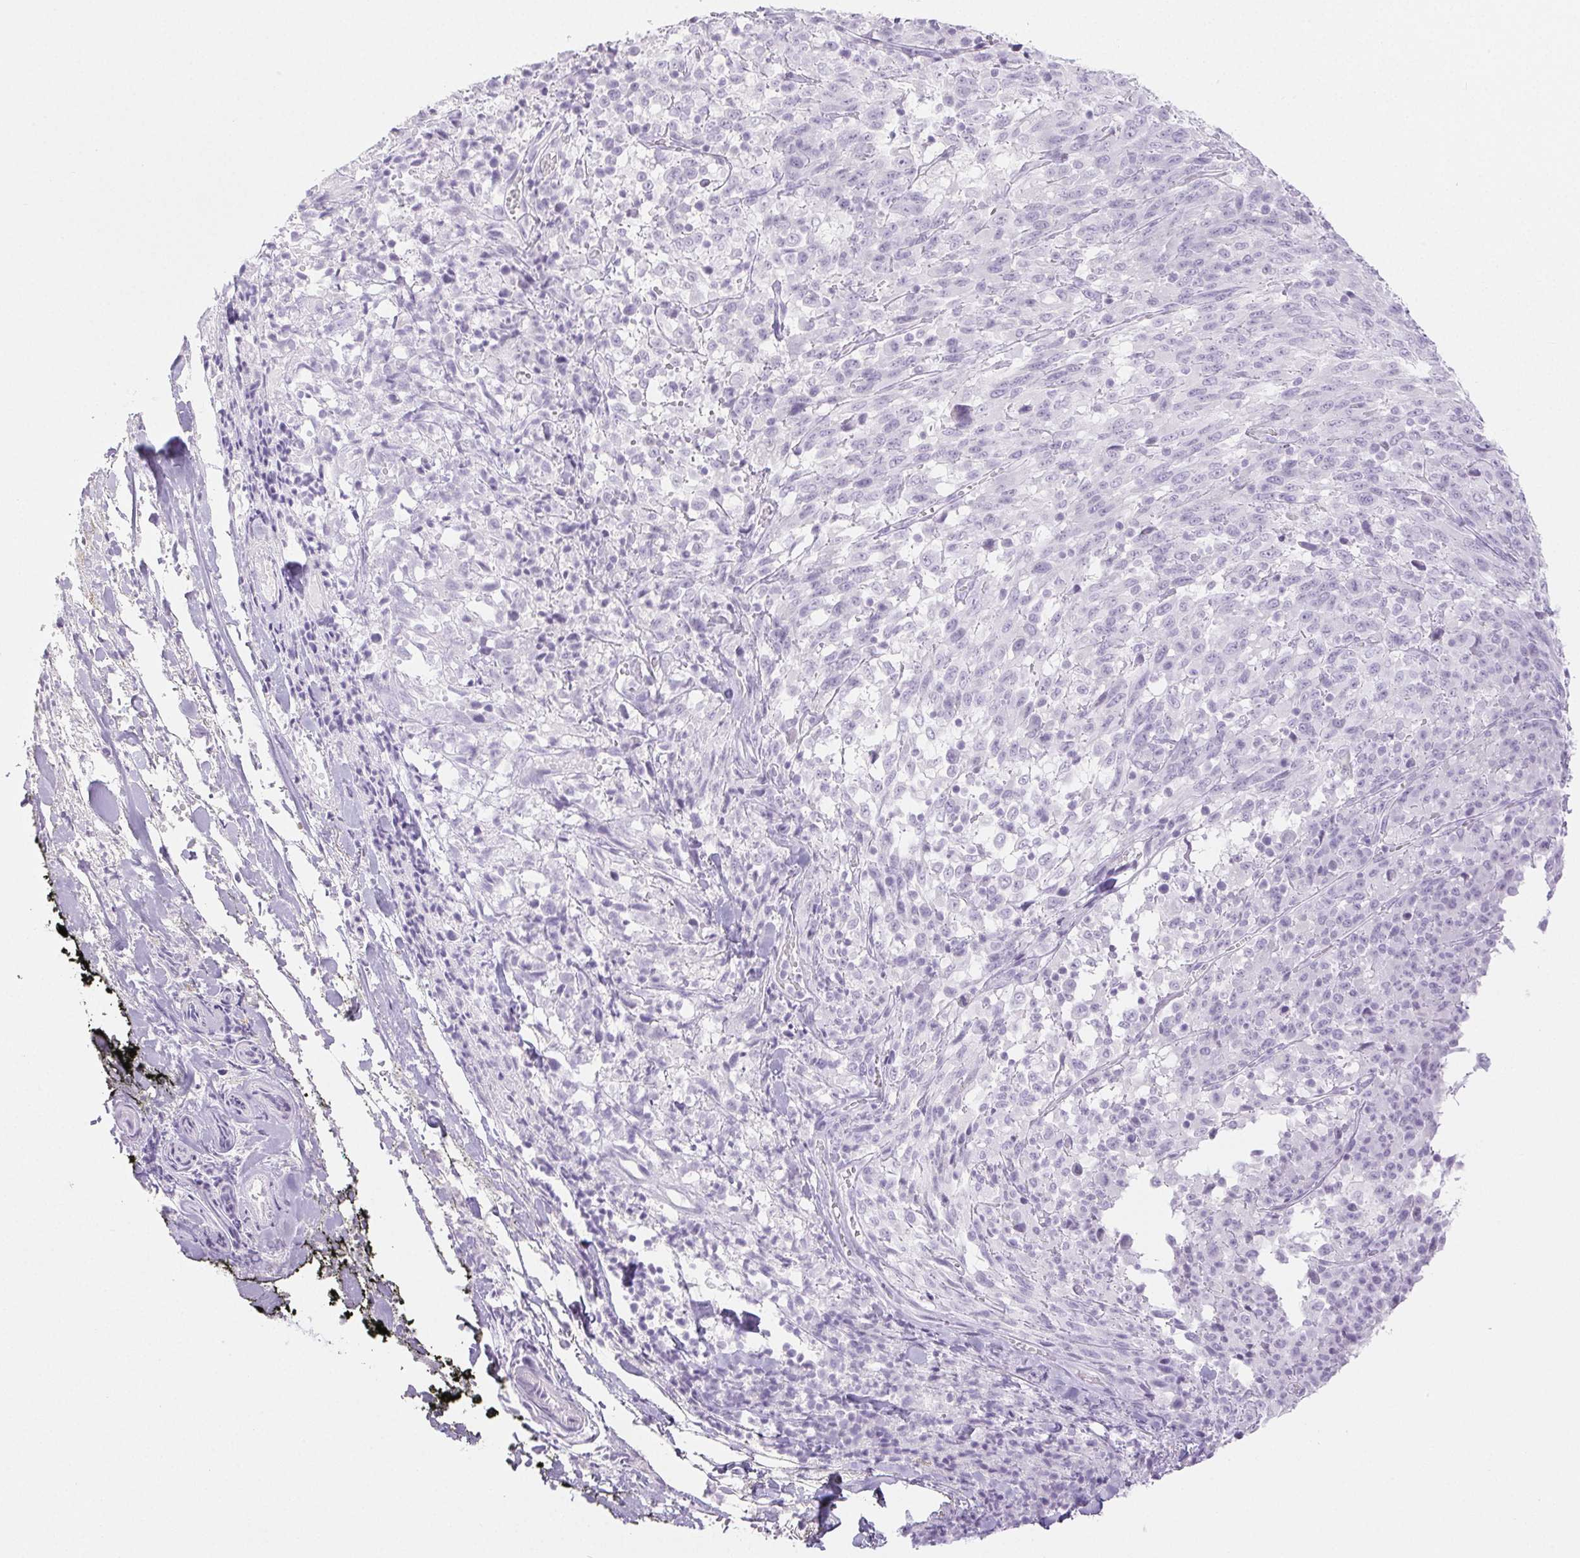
{"staining": {"intensity": "negative", "quantity": "none", "location": "none"}, "tissue": "melanoma", "cell_type": "Tumor cells", "image_type": "cancer", "snomed": [{"axis": "morphology", "description": "Malignant melanoma, NOS"}, {"axis": "topography", "description": "Skin"}], "caption": "Micrograph shows no protein expression in tumor cells of malignant melanoma tissue.", "gene": "SPRR3", "patient": {"sex": "female", "age": 91}}